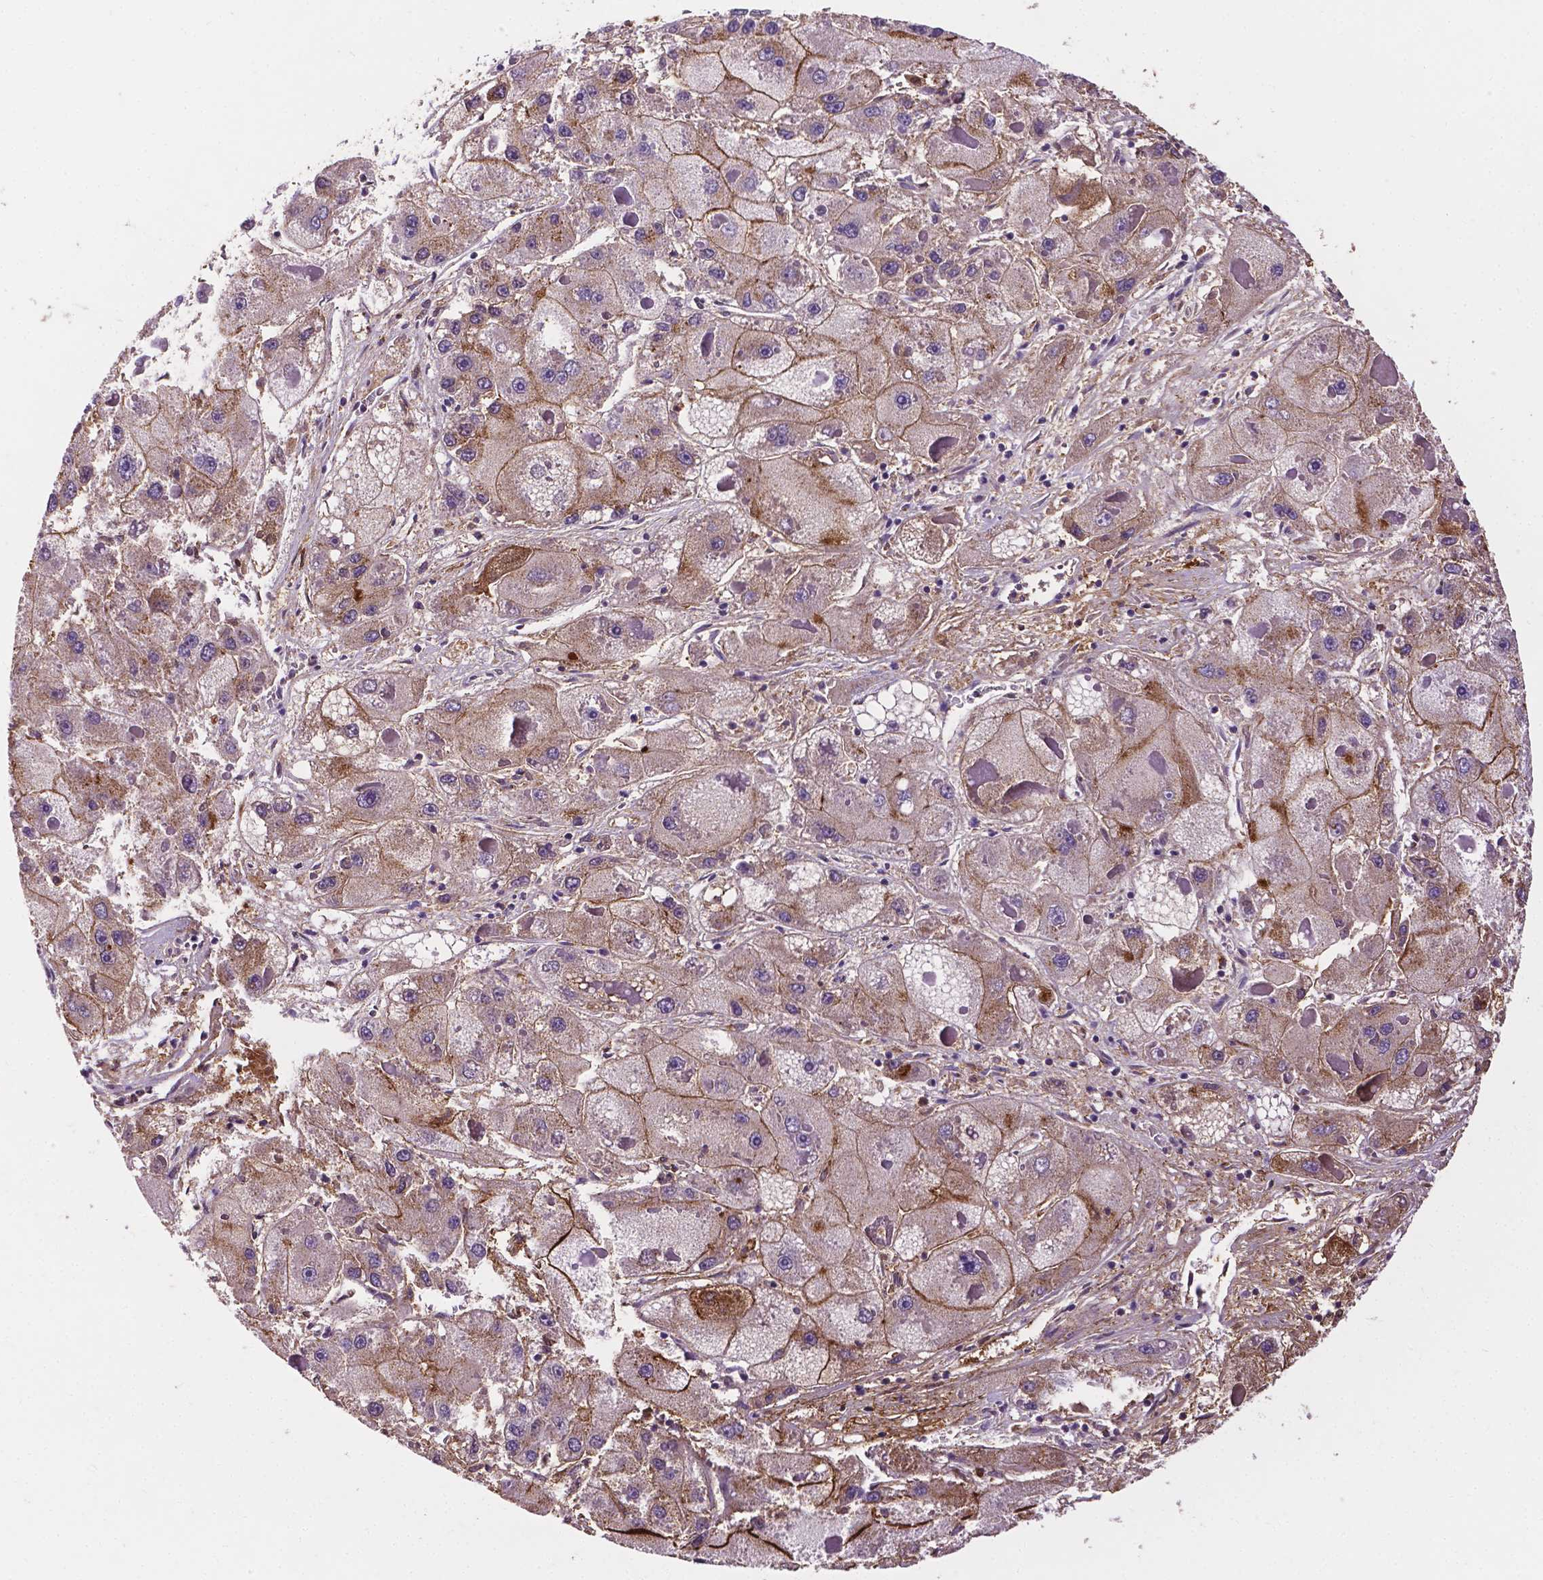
{"staining": {"intensity": "weak", "quantity": "25%-75%", "location": "cytoplasmic/membranous"}, "tissue": "liver cancer", "cell_type": "Tumor cells", "image_type": "cancer", "snomed": [{"axis": "morphology", "description": "Carcinoma, Hepatocellular, NOS"}, {"axis": "topography", "description": "Liver"}], "caption": "Human liver hepatocellular carcinoma stained for a protein (brown) displays weak cytoplasmic/membranous positive positivity in approximately 25%-75% of tumor cells.", "gene": "APOE", "patient": {"sex": "female", "age": 73}}